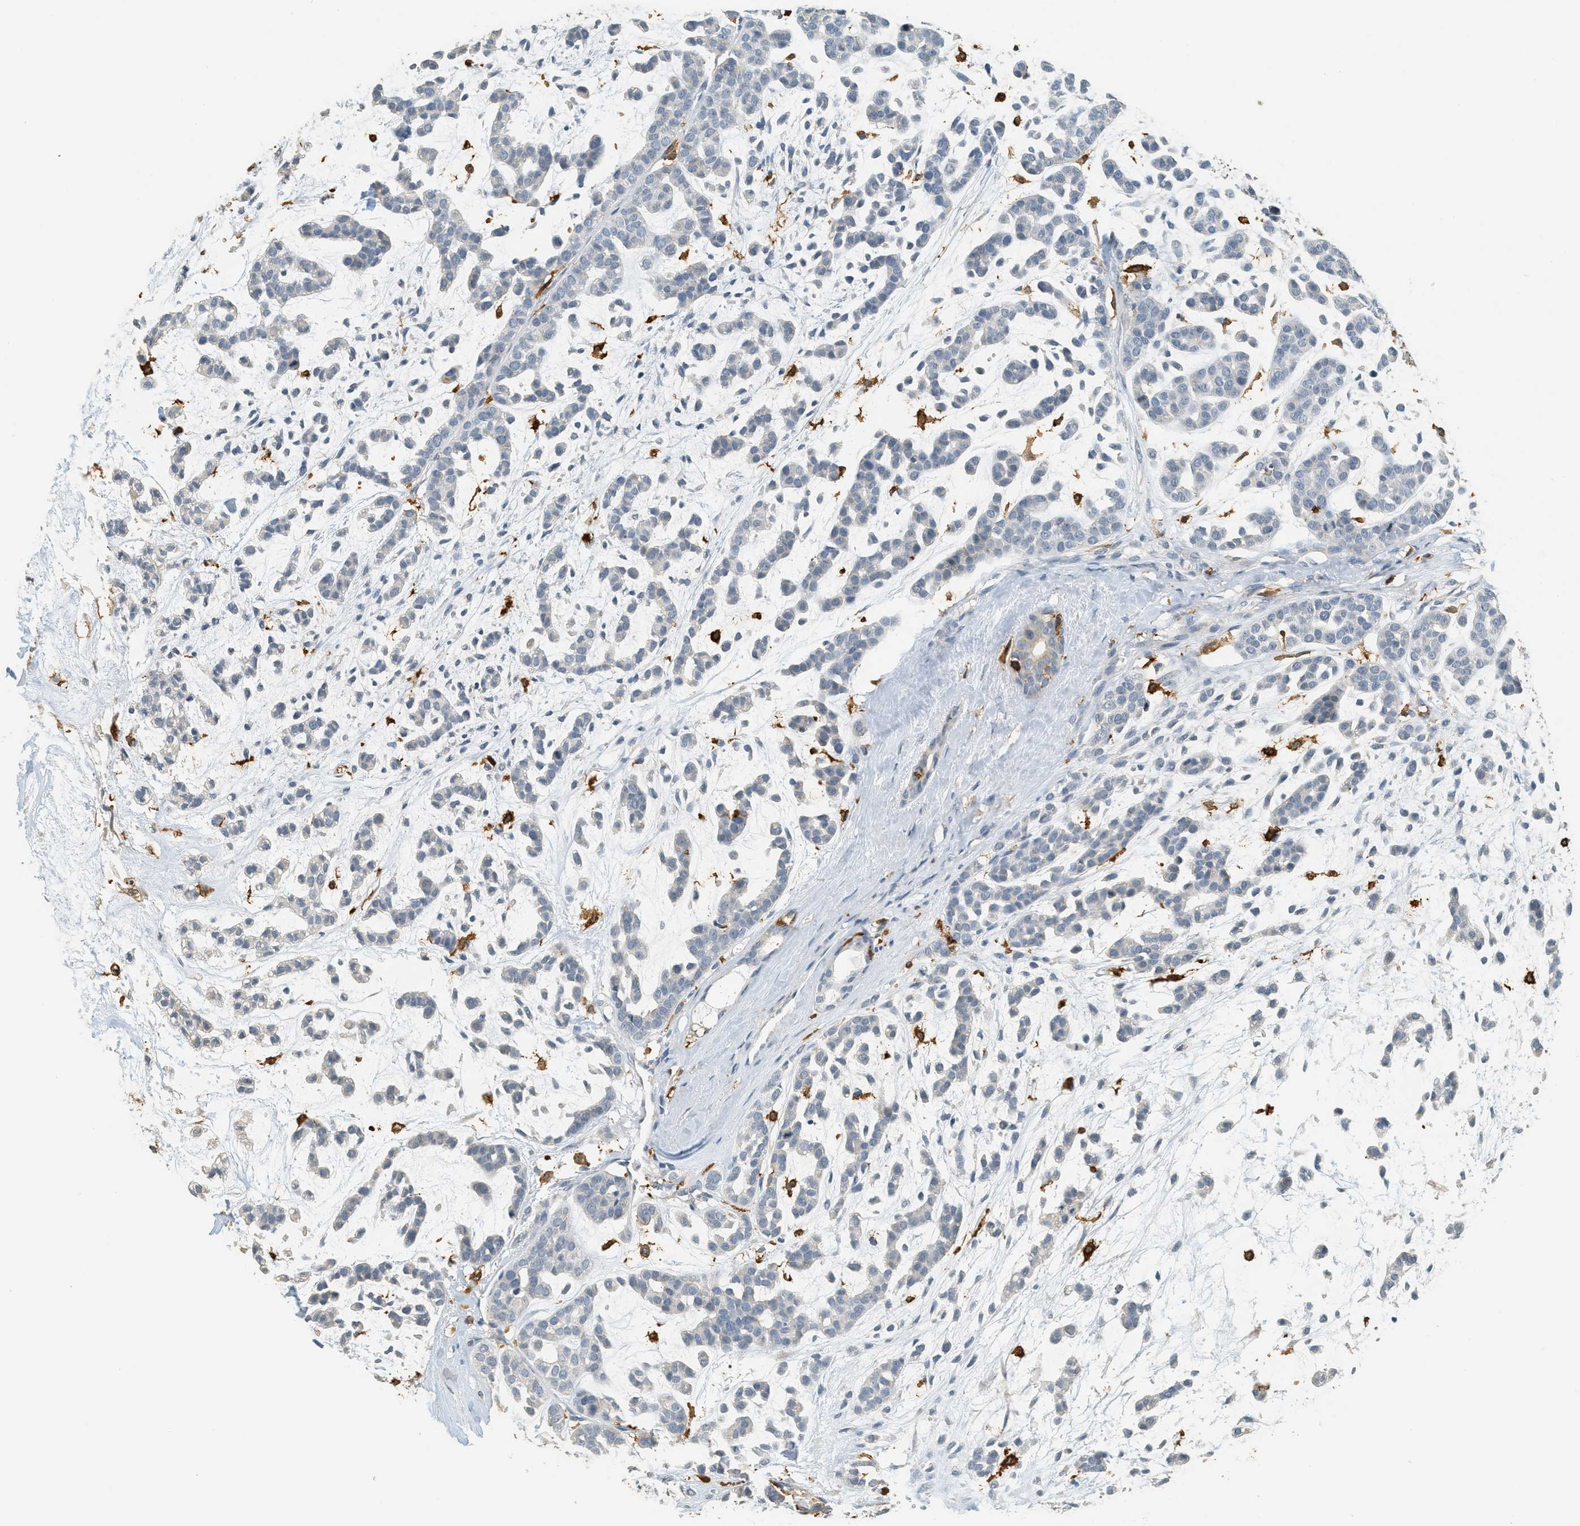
{"staining": {"intensity": "negative", "quantity": "none", "location": "none"}, "tissue": "head and neck cancer", "cell_type": "Tumor cells", "image_type": "cancer", "snomed": [{"axis": "morphology", "description": "Adenocarcinoma, NOS"}, {"axis": "morphology", "description": "Adenoma, NOS"}, {"axis": "topography", "description": "Head-Neck"}], "caption": "Immunohistochemistry (IHC) of adenoma (head and neck) reveals no staining in tumor cells.", "gene": "LSP1", "patient": {"sex": "female", "age": 55}}